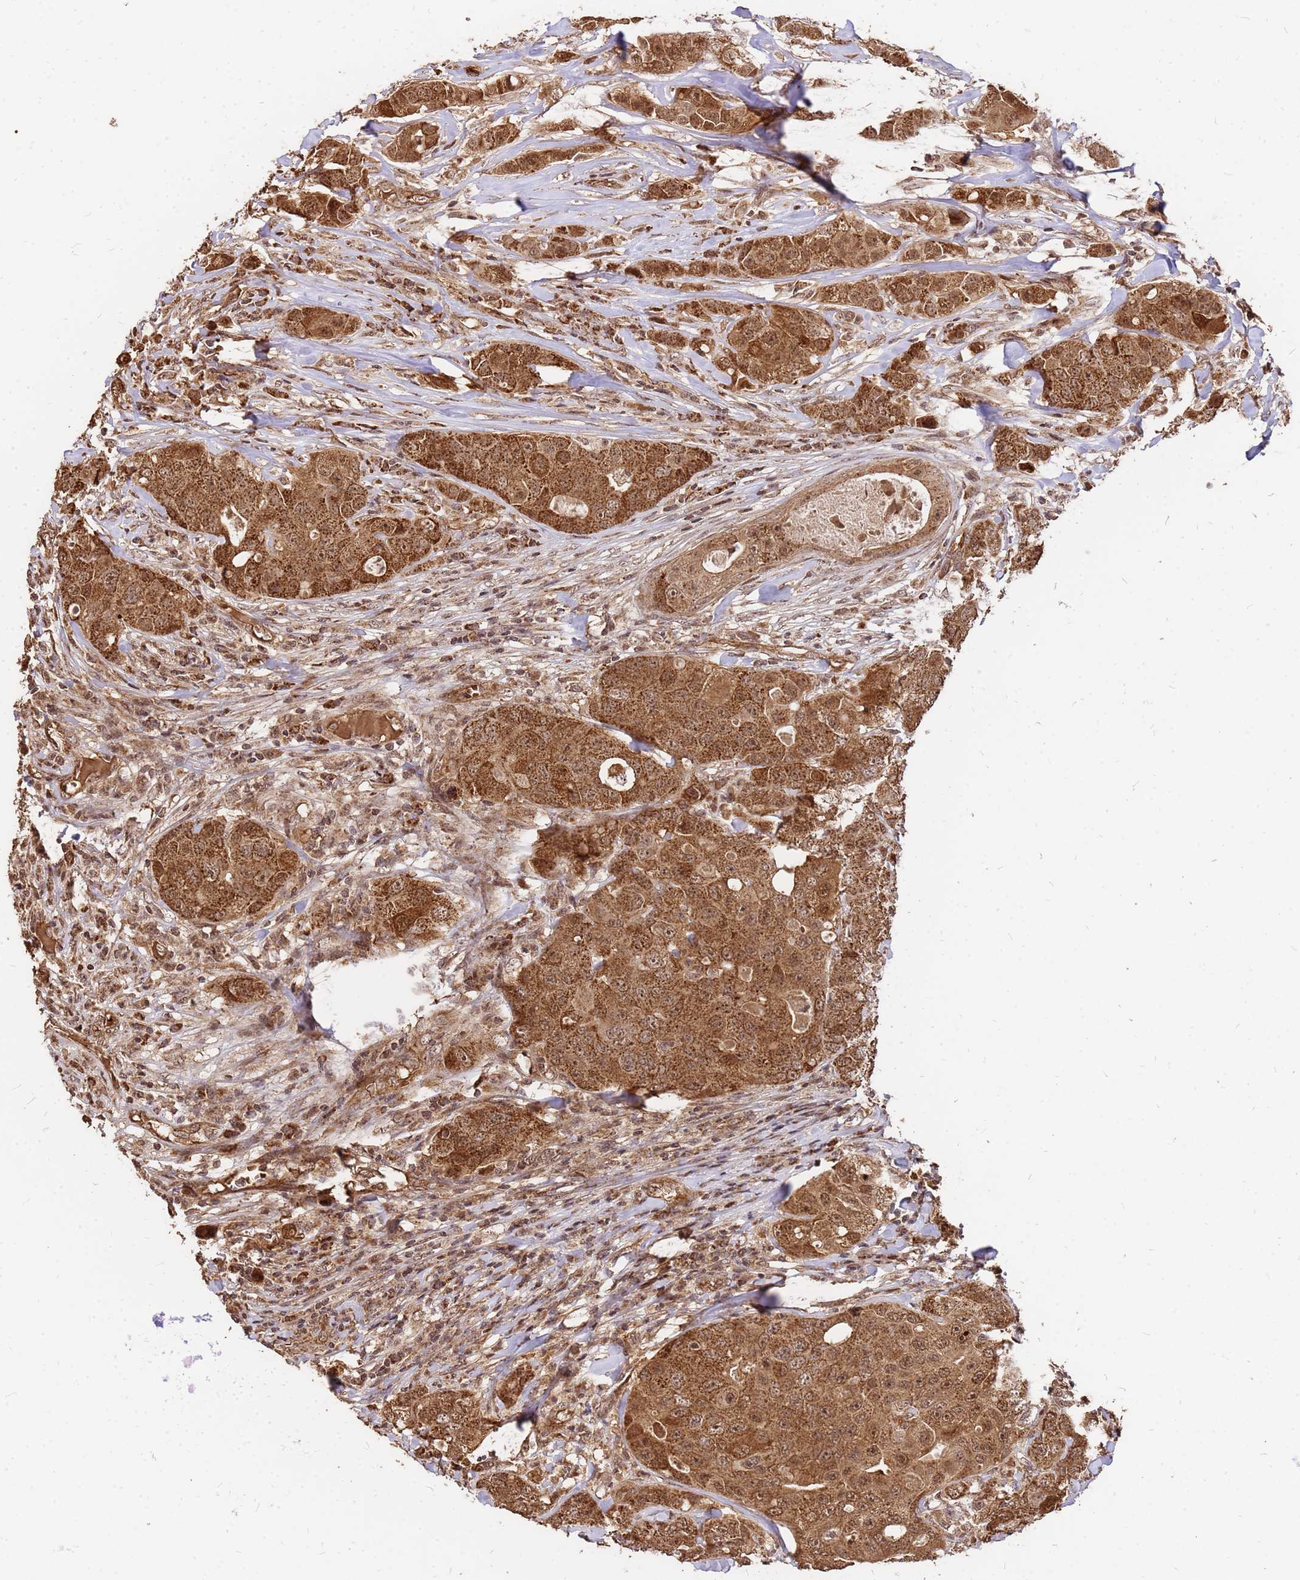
{"staining": {"intensity": "moderate", "quantity": ">75%", "location": "cytoplasmic/membranous,nuclear"}, "tissue": "breast cancer", "cell_type": "Tumor cells", "image_type": "cancer", "snomed": [{"axis": "morphology", "description": "Duct carcinoma"}, {"axis": "topography", "description": "Breast"}], "caption": "An image of breast cancer (infiltrating ductal carcinoma) stained for a protein exhibits moderate cytoplasmic/membranous and nuclear brown staining in tumor cells. (DAB (3,3'-diaminobenzidine) IHC, brown staining for protein, blue staining for nuclei).", "gene": "GPATCH8", "patient": {"sex": "female", "age": 43}}